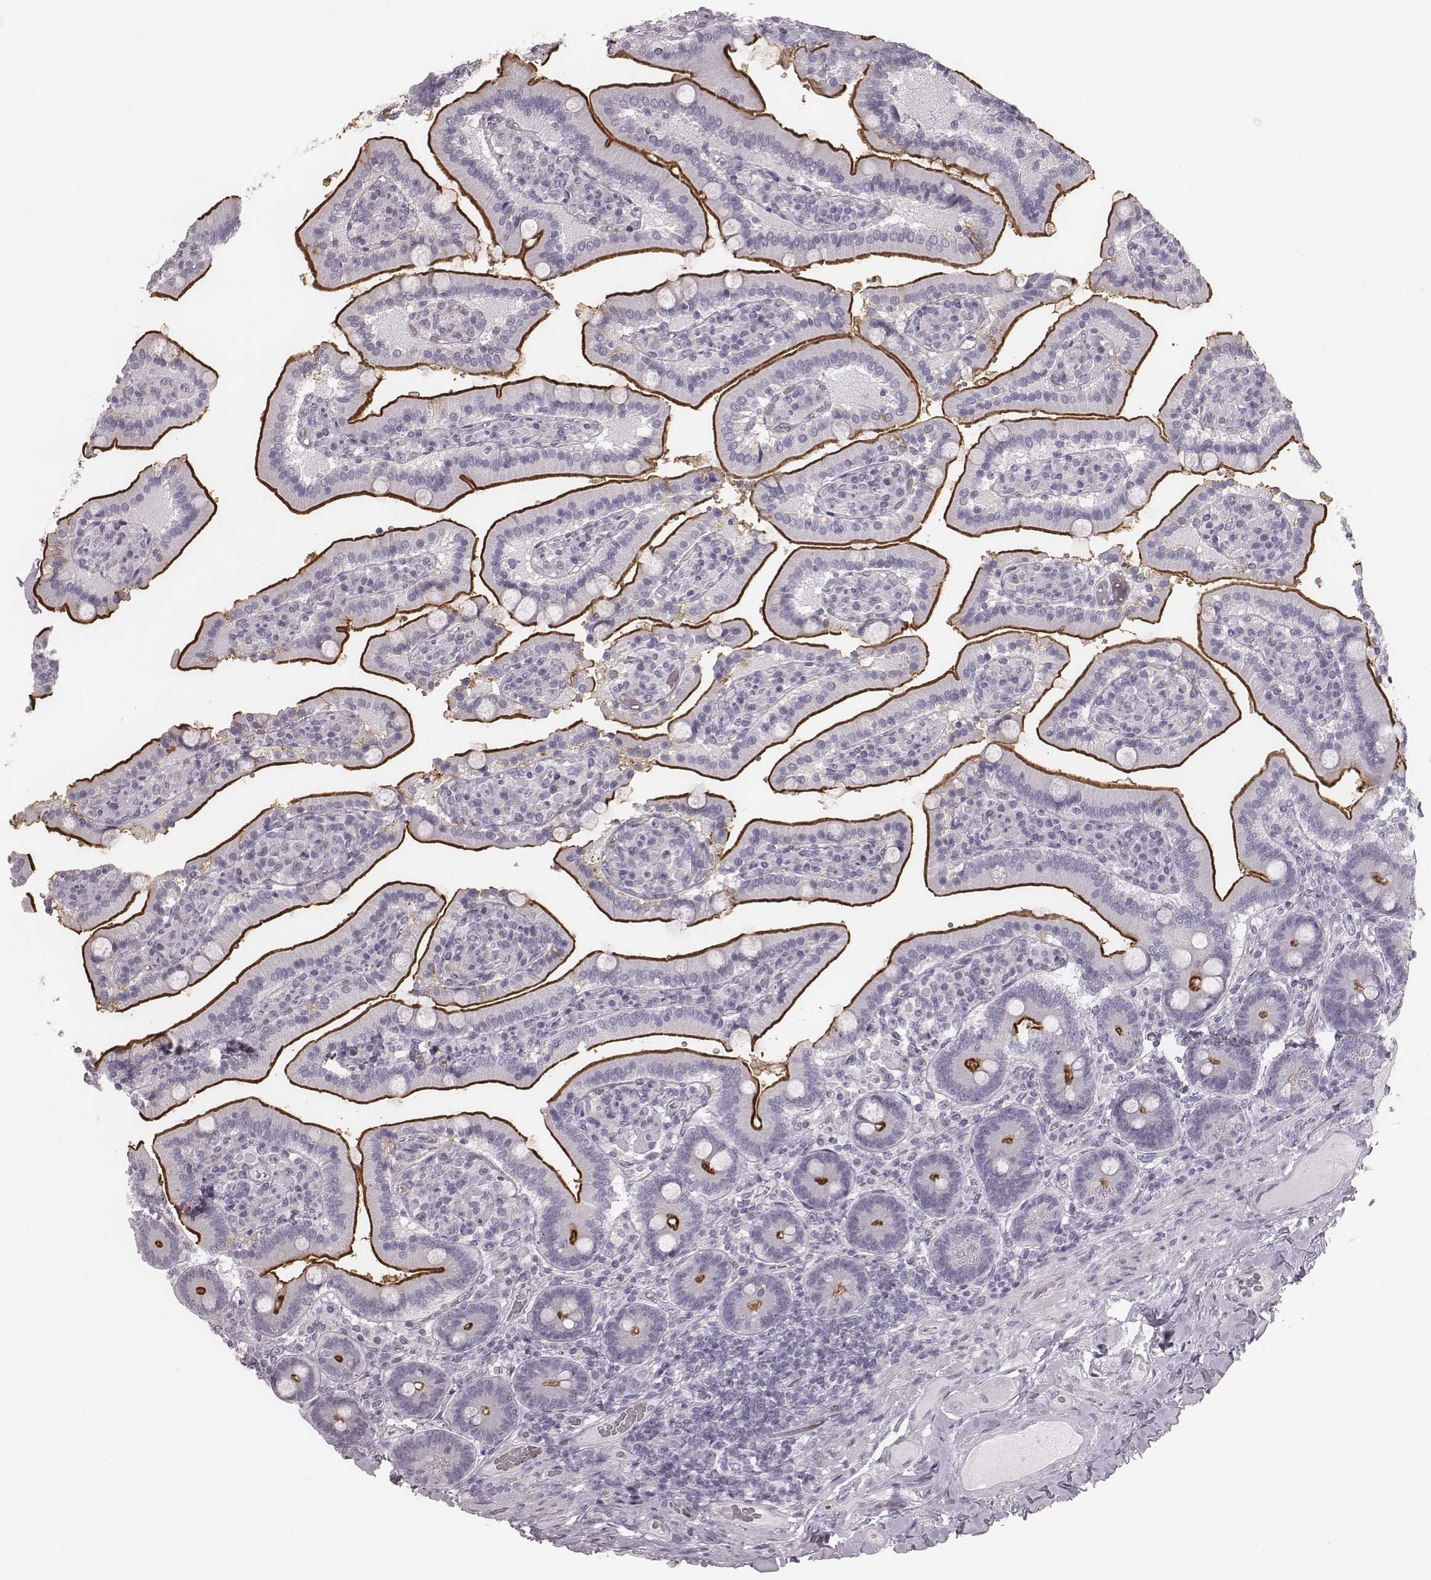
{"staining": {"intensity": "strong", "quantity": "25%-75%", "location": "cytoplasmic/membranous"}, "tissue": "duodenum", "cell_type": "Glandular cells", "image_type": "normal", "snomed": [{"axis": "morphology", "description": "Normal tissue, NOS"}, {"axis": "topography", "description": "Duodenum"}], "caption": "Immunohistochemistry image of benign human duodenum stained for a protein (brown), which exhibits high levels of strong cytoplasmic/membranous staining in about 25%-75% of glandular cells.", "gene": "SPA17", "patient": {"sex": "female", "age": 62}}